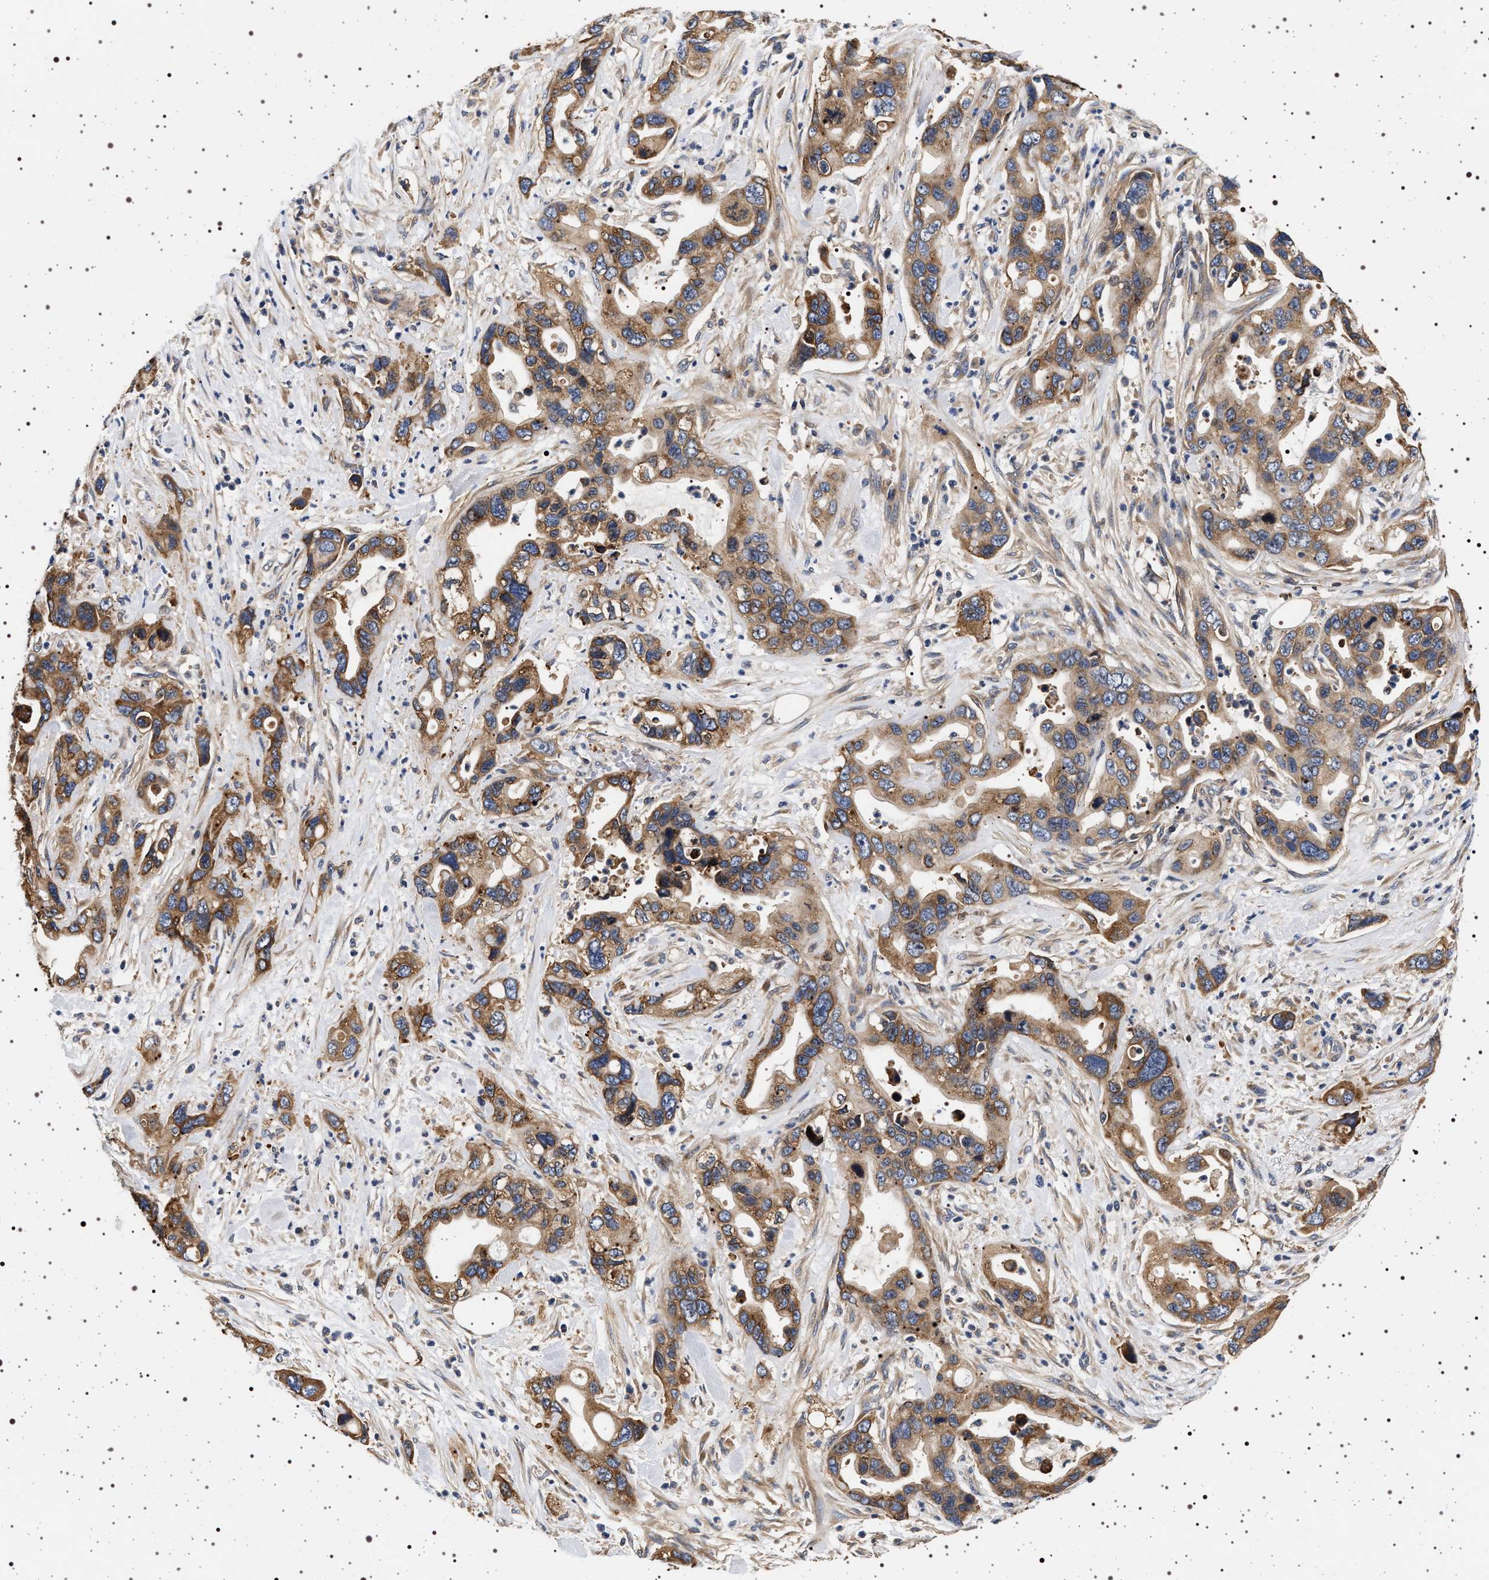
{"staining": {"intensity": "moderate", "quantity": ">75%", "location": "cytoplasmic/membranous"}, "tissue": "pancreatic cancer", "cell_type": "Tumor cells", "image_type": "cancer", "snomed": [{"axis": "morphology", "description": "Adenocarcinoma, NOS"}, {"axis": "topography", "description": "Pancreas"}], "caption": "Immunohistochemistry micrograph of adenocarcinoma (pancreatic) stained for a protein (brown), which exhibits medium levels of moderate cytoplasmic/membranous staining in about >75% of tumor cells.", "gene": "DCBLD2", "patient": {"sex": "female", "age": 70}}